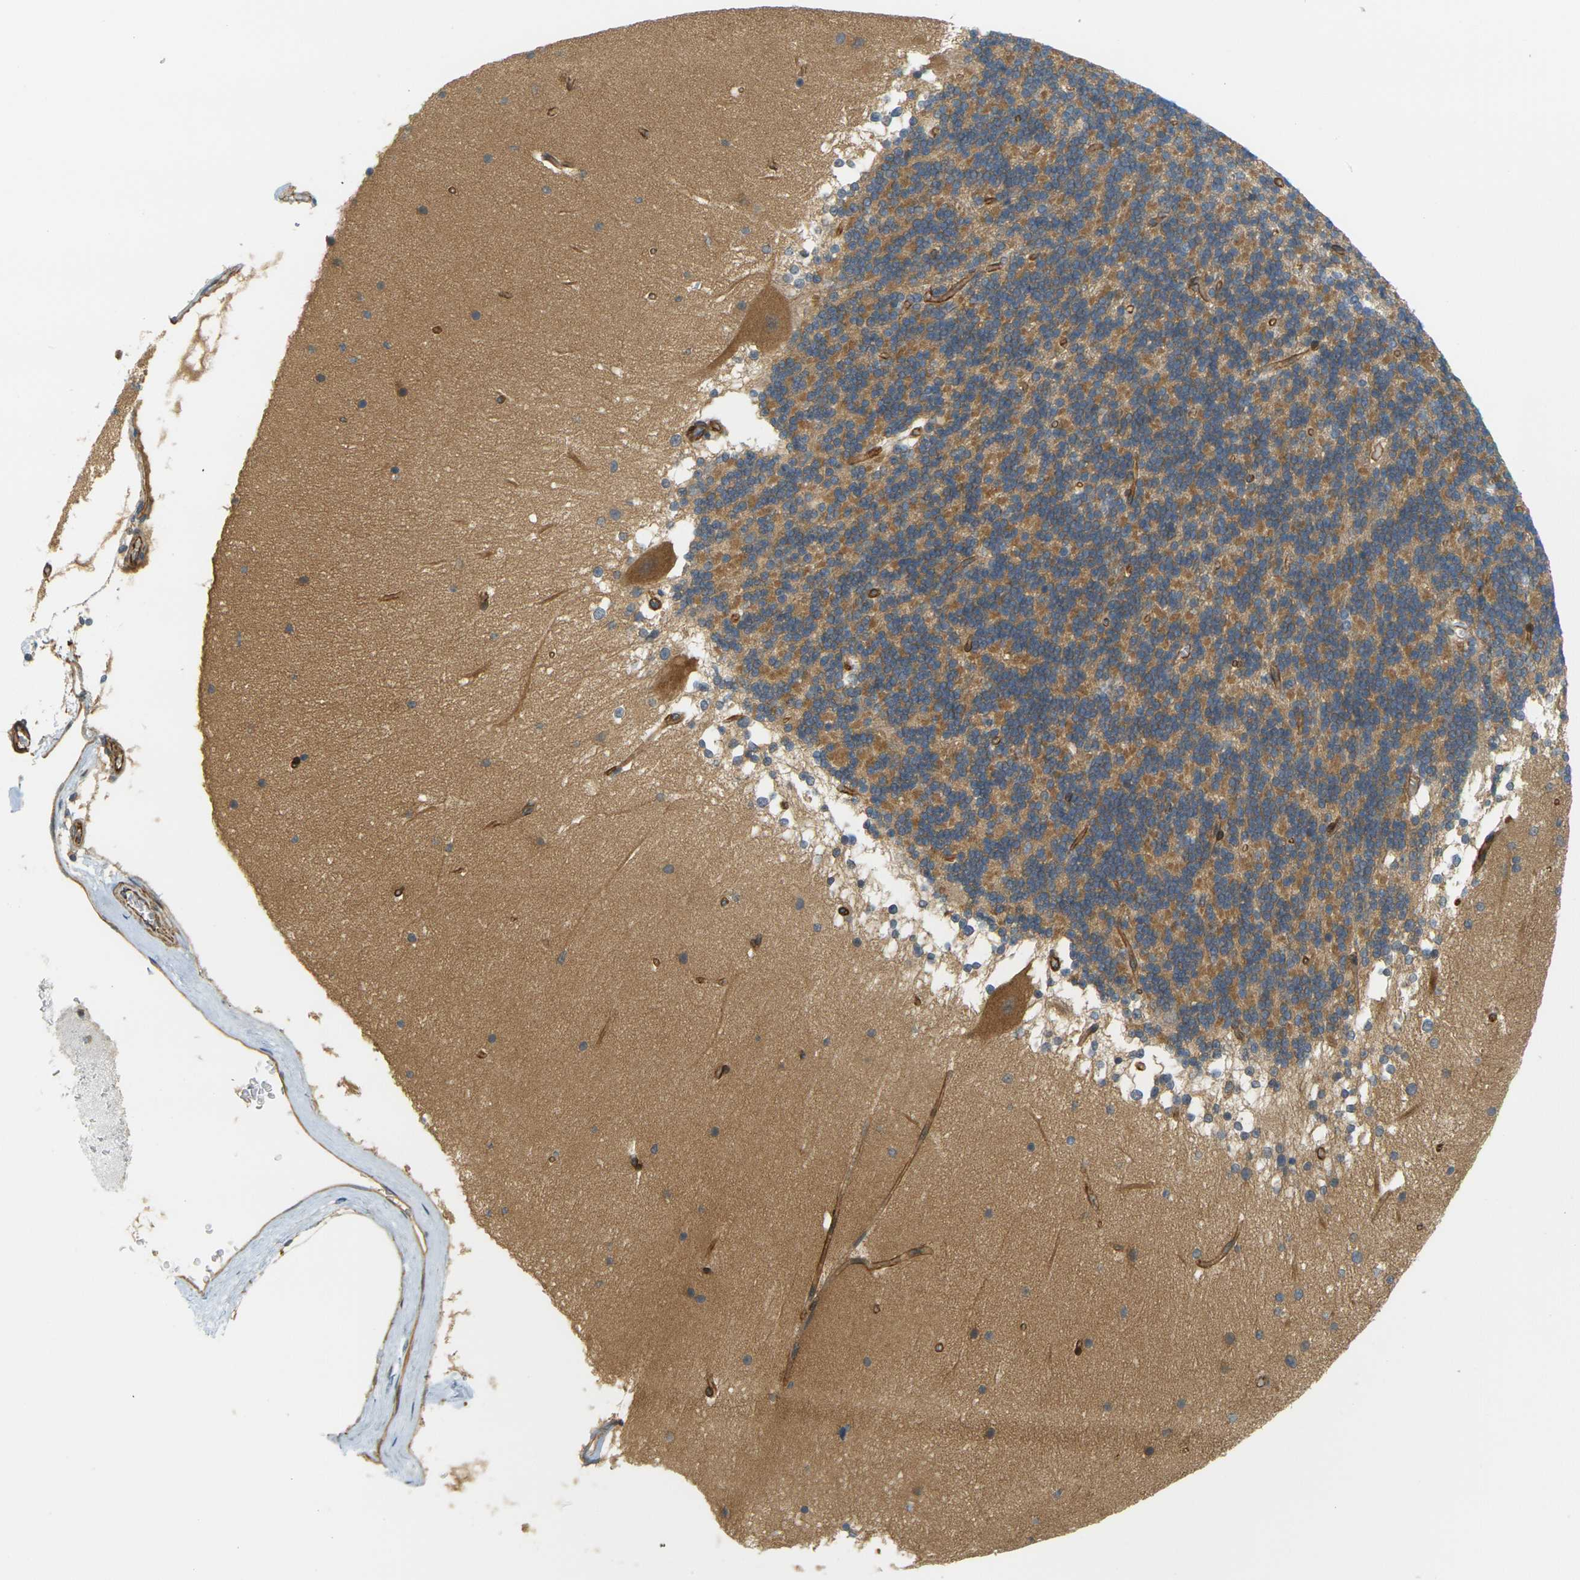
{"staining": {"intensity": "moderate", "quantity": ">75%", "location": "cytoplasmic/membranous"}, "tissue": "cerebellum", "cell_type": "Cells in granular layer", "image_type": "normal", "snomed": [{"axis": "morphology", "description": "Normal tissue, NOS"}, {"axis": "topography", "description": "Cerebellum"}], "caption": "Immunohistochemical staining of benign cerebellum shows moderate cytoplasmic/membranous protein staining in approximately >75% of cells in granular layer.", "gene": "CYTH3", "patient": {"sex": "female", "age": 19}}